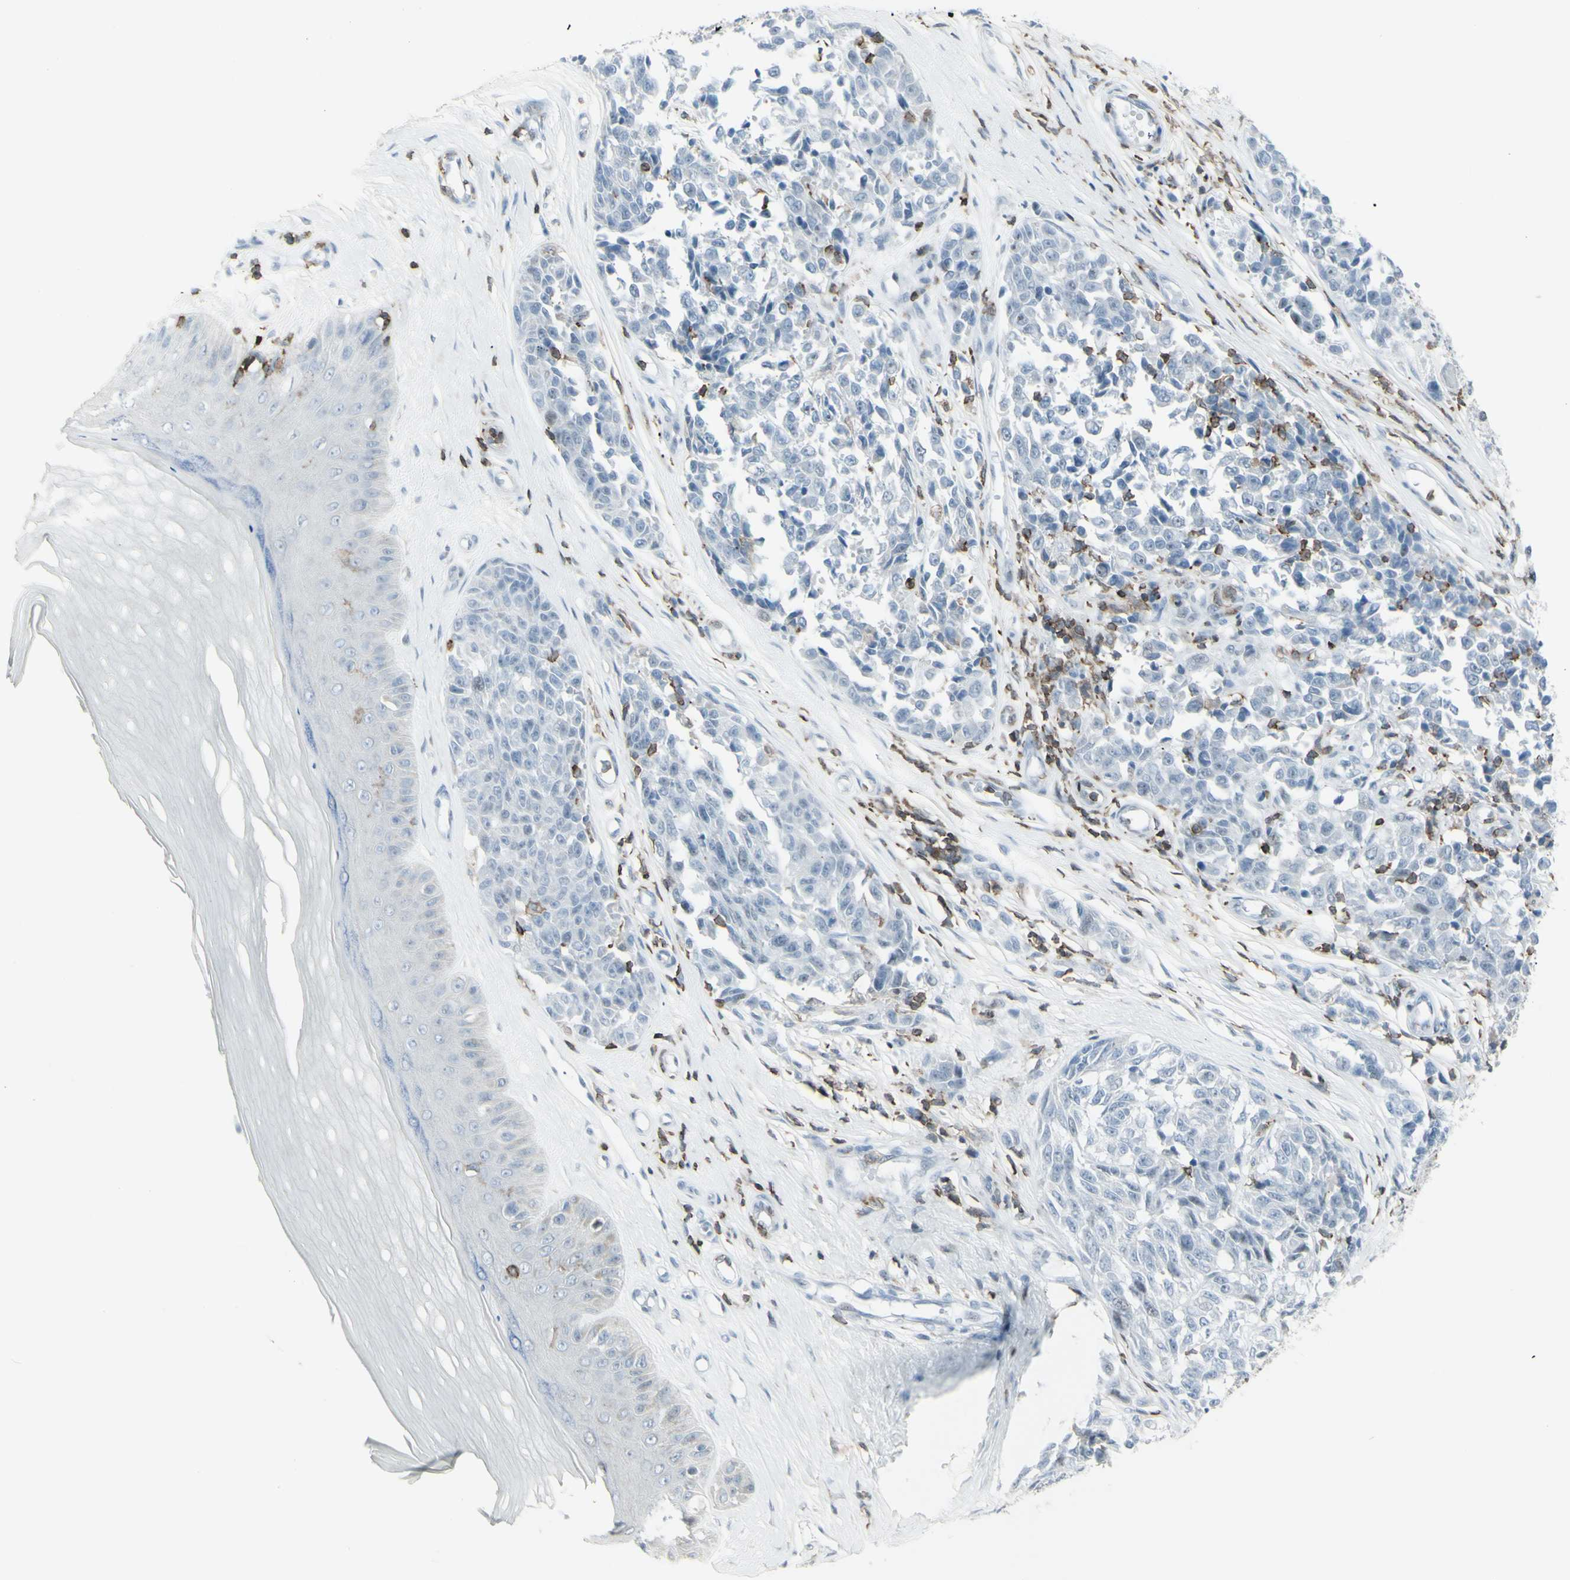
{"staining": {"intensity": "weak", "quantity": "<25%", "location": "cytoplasmic/membranous"}, "tissue": "melanoma", "cell_type": "Tumor cells", "image_type": "cancer", "snomed": [{"axis": "morphology", "description": "Malignant melanoma, NOS"}, {"axis": "topography", "description": "Skin"}], "caption": "High power microscopy histopathology image of an IHC histopathology image of malignant melanoma, revealing no significant positivity in tumor cells.", "gene": "NRG1", "patient": {"sex": "female", "age": 64}}